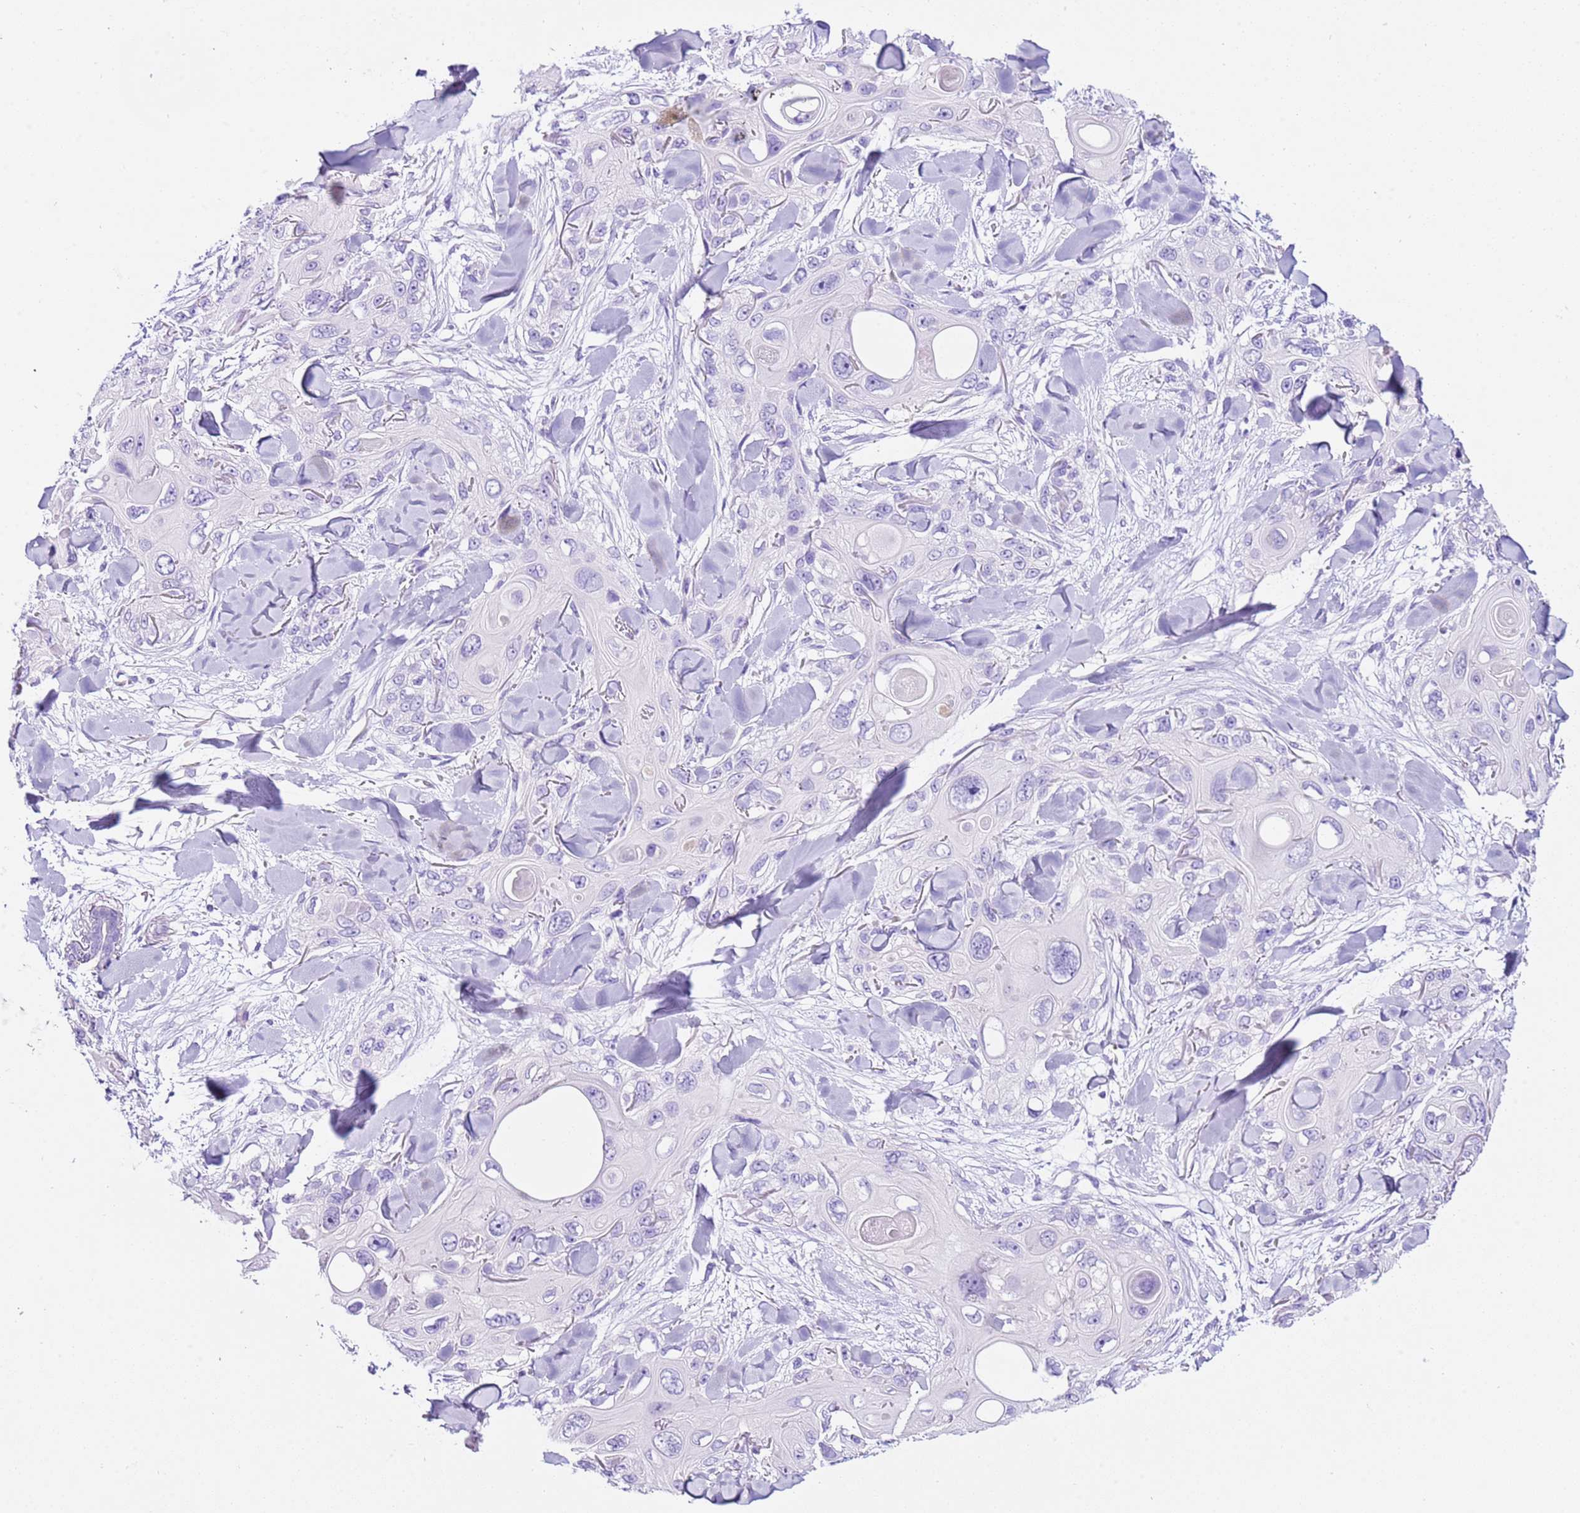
{"staining": {"intensity": "negative", "quantity": "none", "location": "none"}, "tissue": "skin cancer", "cell_type": "Tumor cells", "image_type": "cancer", "snomed": [{"axis": "morphology", "description": "Normal tissue, NOS"}, {"axis": "morphology", "description": "Squamous cell carcinoma, NOS"}, {"axis": "topography", "description": "Skin"}], "caption": "This is an IHC micrograph of human squamous cell carcinoma (skin). There is no staining in tumor cells.", "gene": "CPB1", "patient": {"sex": "male", "age": 72}}